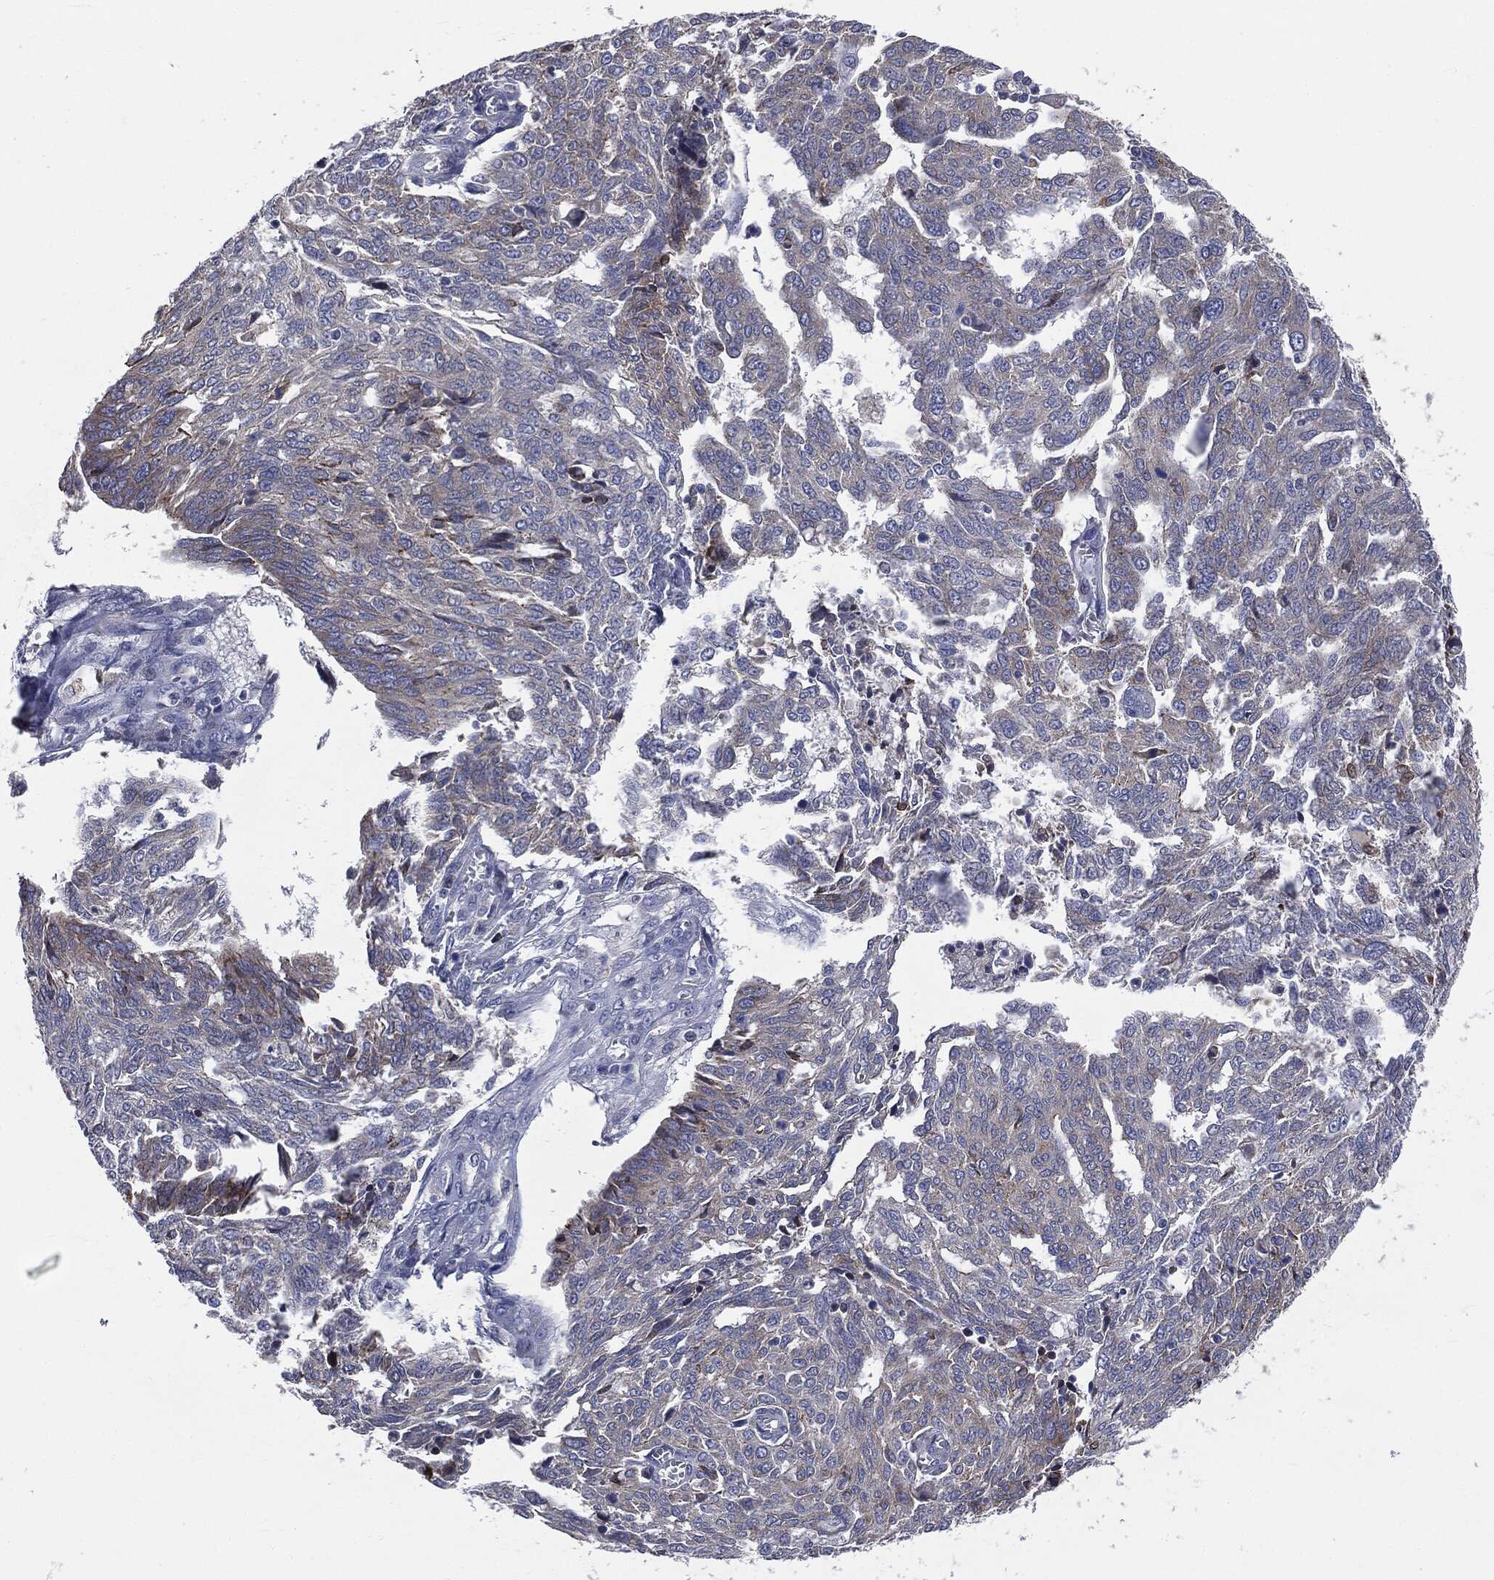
{"staining": {"intensity": "weak", "quantity": "<25%", "location": "cytoplasmic/membranous"}, "tissue": "ovarian cancer", "cell_type": "Tumor cells", "image_type": "cancer", "snomed": [{"axis": "morphology", "description": "Cystadenocarcinoma, serous, NOS"}, {"axis": "topography", "description": "Ovary"}], "caption": "The photomicrograph exhibits no significant positivity in tumor cells of serous cystadenocarcinoma (ovarian).", "gene": "PTGS2", "patient": {"sex": "female", "age": 67}}